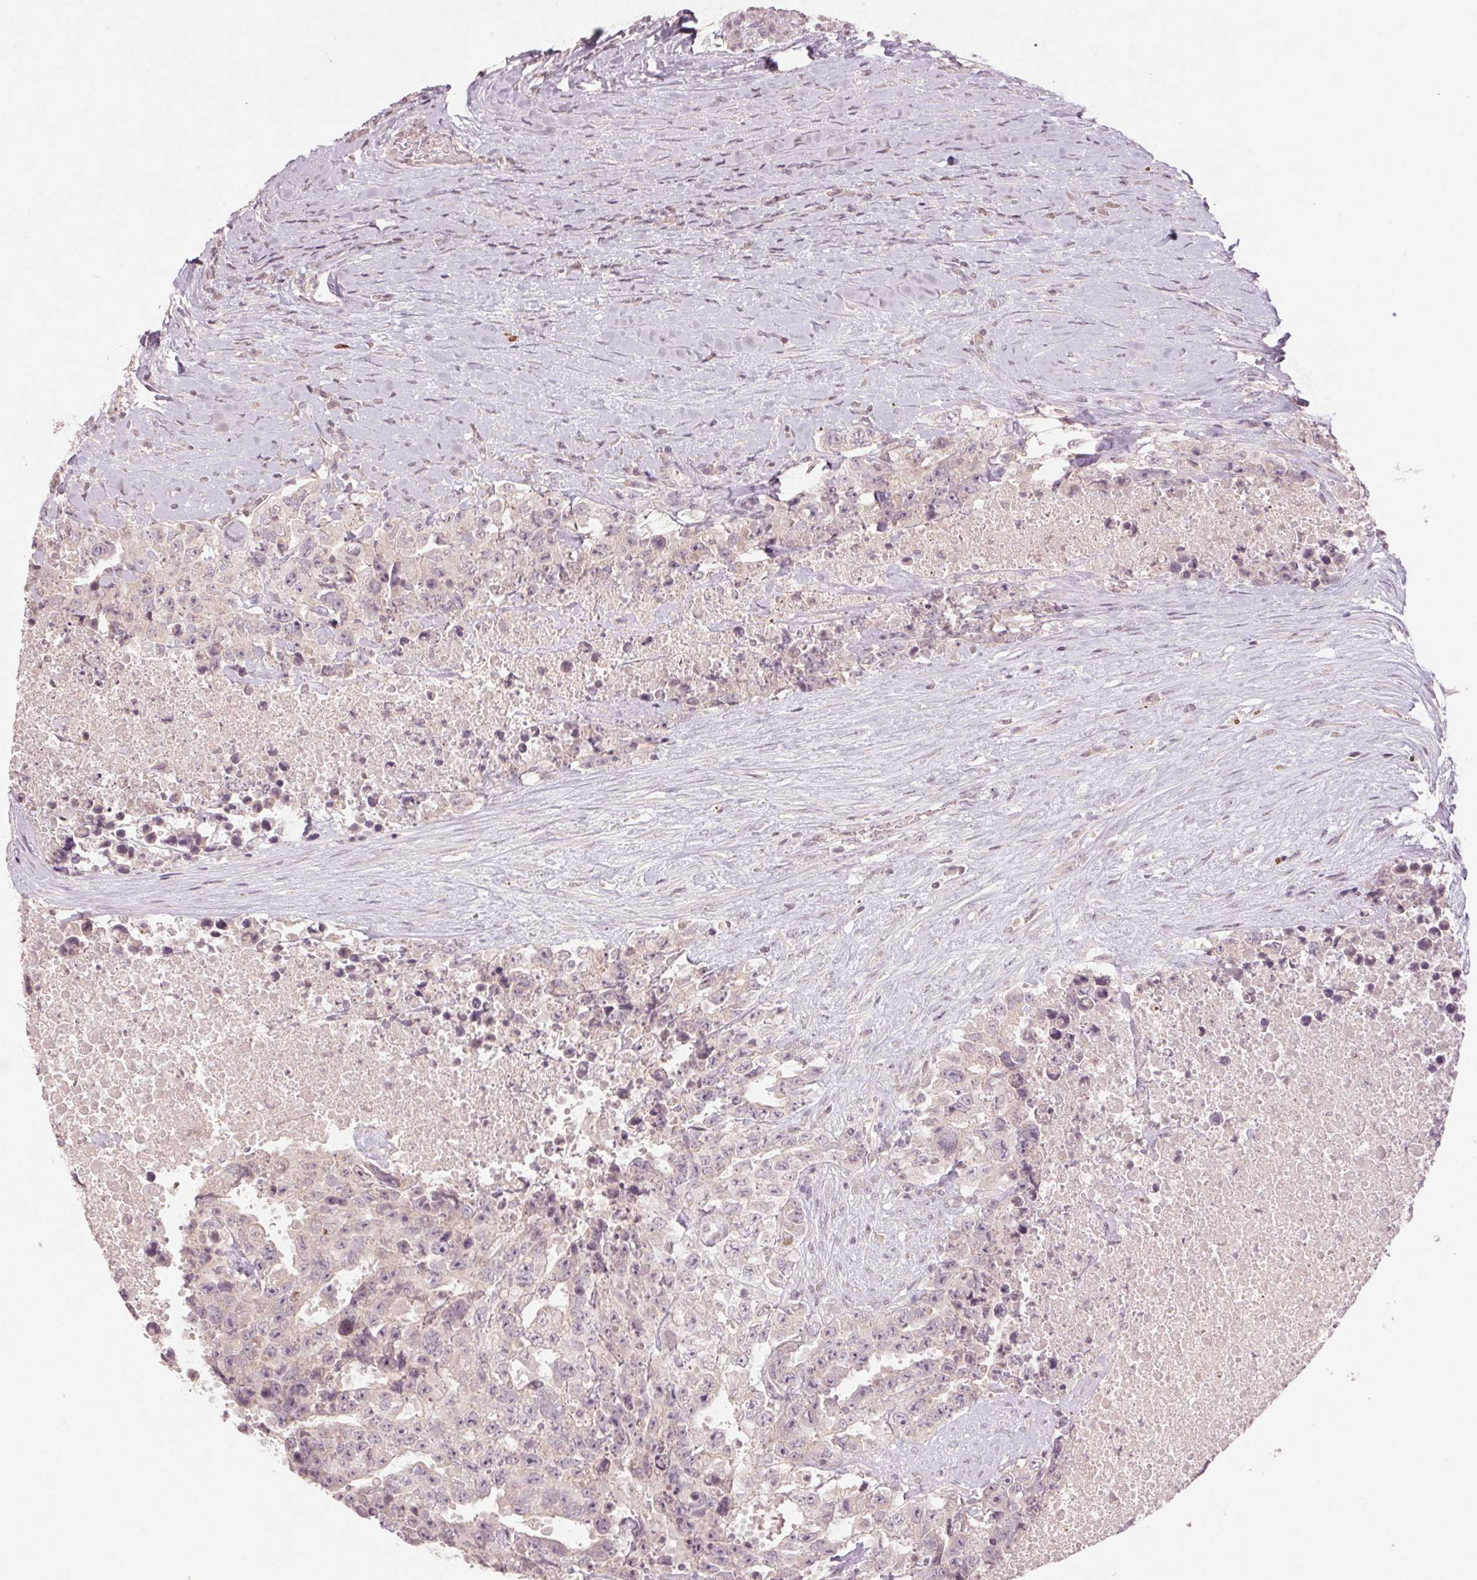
{"staining": {"intensity": "negative", "quantity": "none", "location": "none"}, "tissue": "testis cancer", "cell_type": "Tumor cells", "image_type": "cancer", "snomed": [{"axis": "morphology", "description": "Carcinoma, Embryonal, NOS"}, {"axis": "topography", "description": "Testis"}], "caption": "Human testis embryonal carcinoma stained for a protein using immunohistochemistry (IHC) demonstrates no staining in tumor cells.", "gene": "KLRC3", "patient": {"sex": "male", "age": 24}}